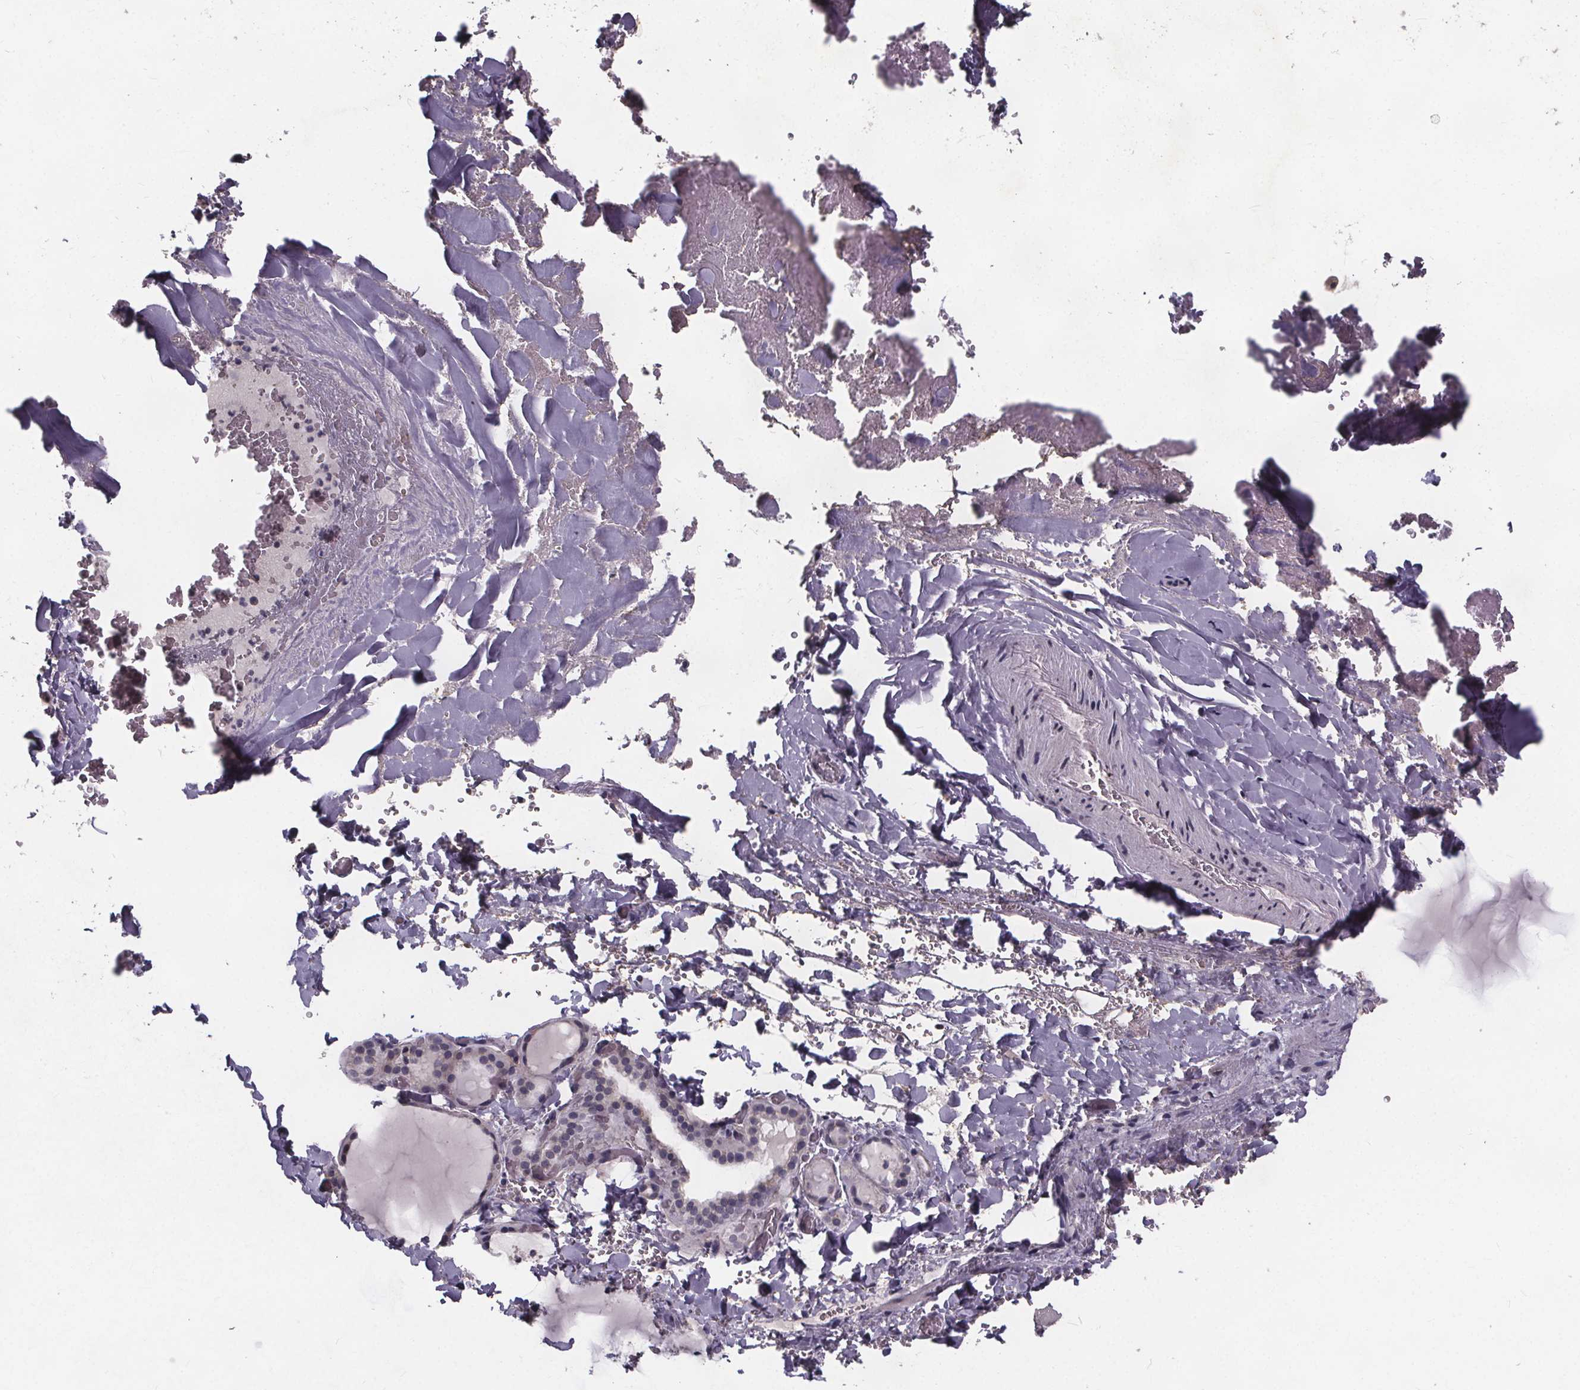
{"staining": {"intensity": "negative", "quantity": "none", "location": "none"}, "tissue": "thyroid gland", "cell_type": "Glandular cells", "image_type": "normal", "snomed": [{"axis": "morphology", "description": "Normal tissue, NOS"}, {"axis": "topography", "description": "Thyroid gland"}], "caption": "A histopathology image of thyroid gland stained for a protein displays no brown staining in glandular cells.", "gene": "FAM181B", "patient": {"sex": "female", "age": 22}}